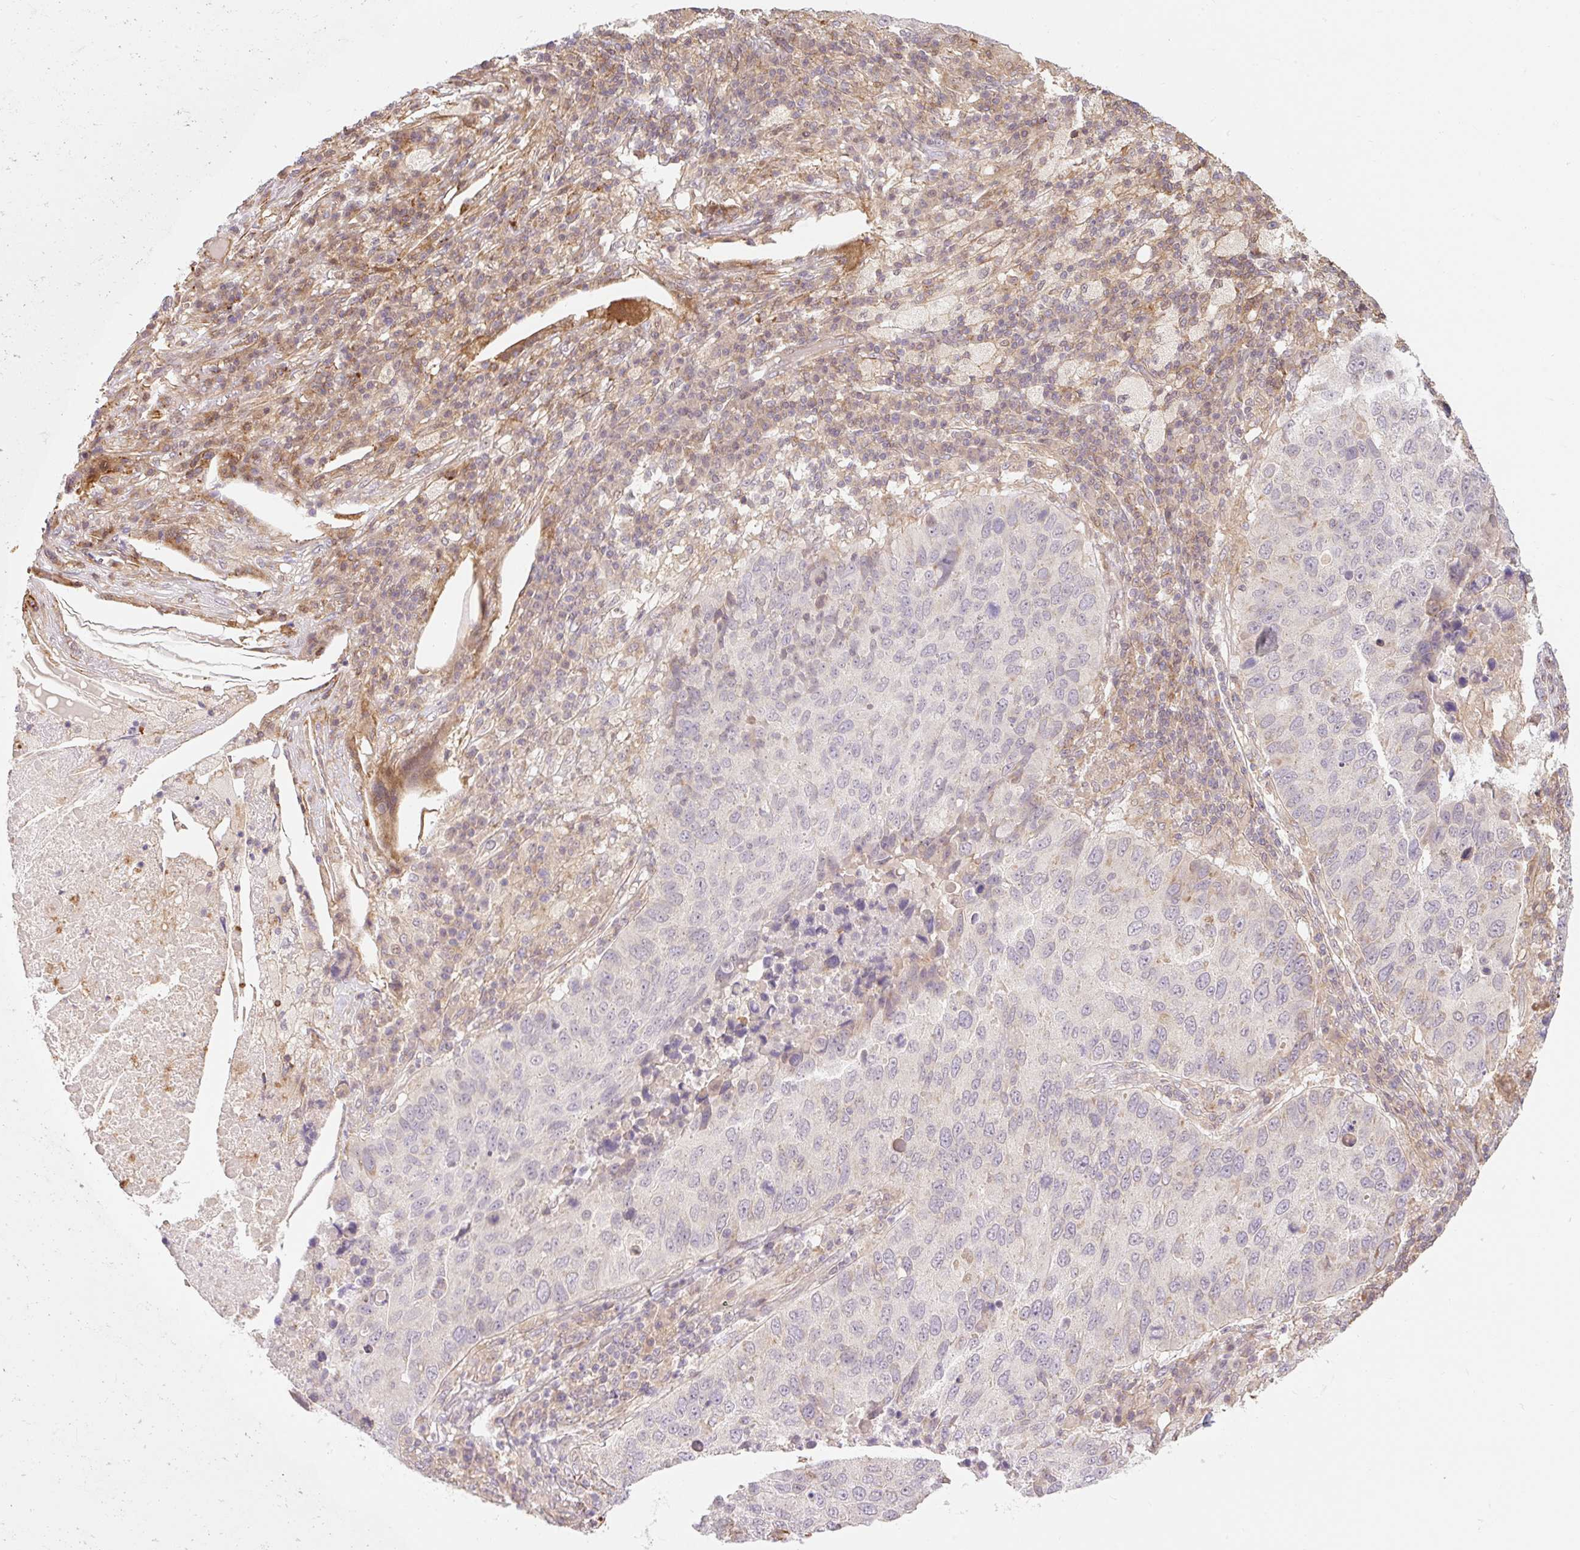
{"staining": {"intensity": "negative", "quantity": "none", "location": "none"}, "tissue": "lung cancer", "cell_type": "Tumor cells", "image_type": "cancer", "snomed": [{"axis": "morphology", "description": "Squamous cell carcinoma, NOS"}, {"axis": "topography", "description": "Lung"}], "caption": "Image shows no protein staining in tumor cells of squamous cell carcinoma (lung) tissue.", "gene": "EMC10", "patient": {"sex": "male", "age": 73}}